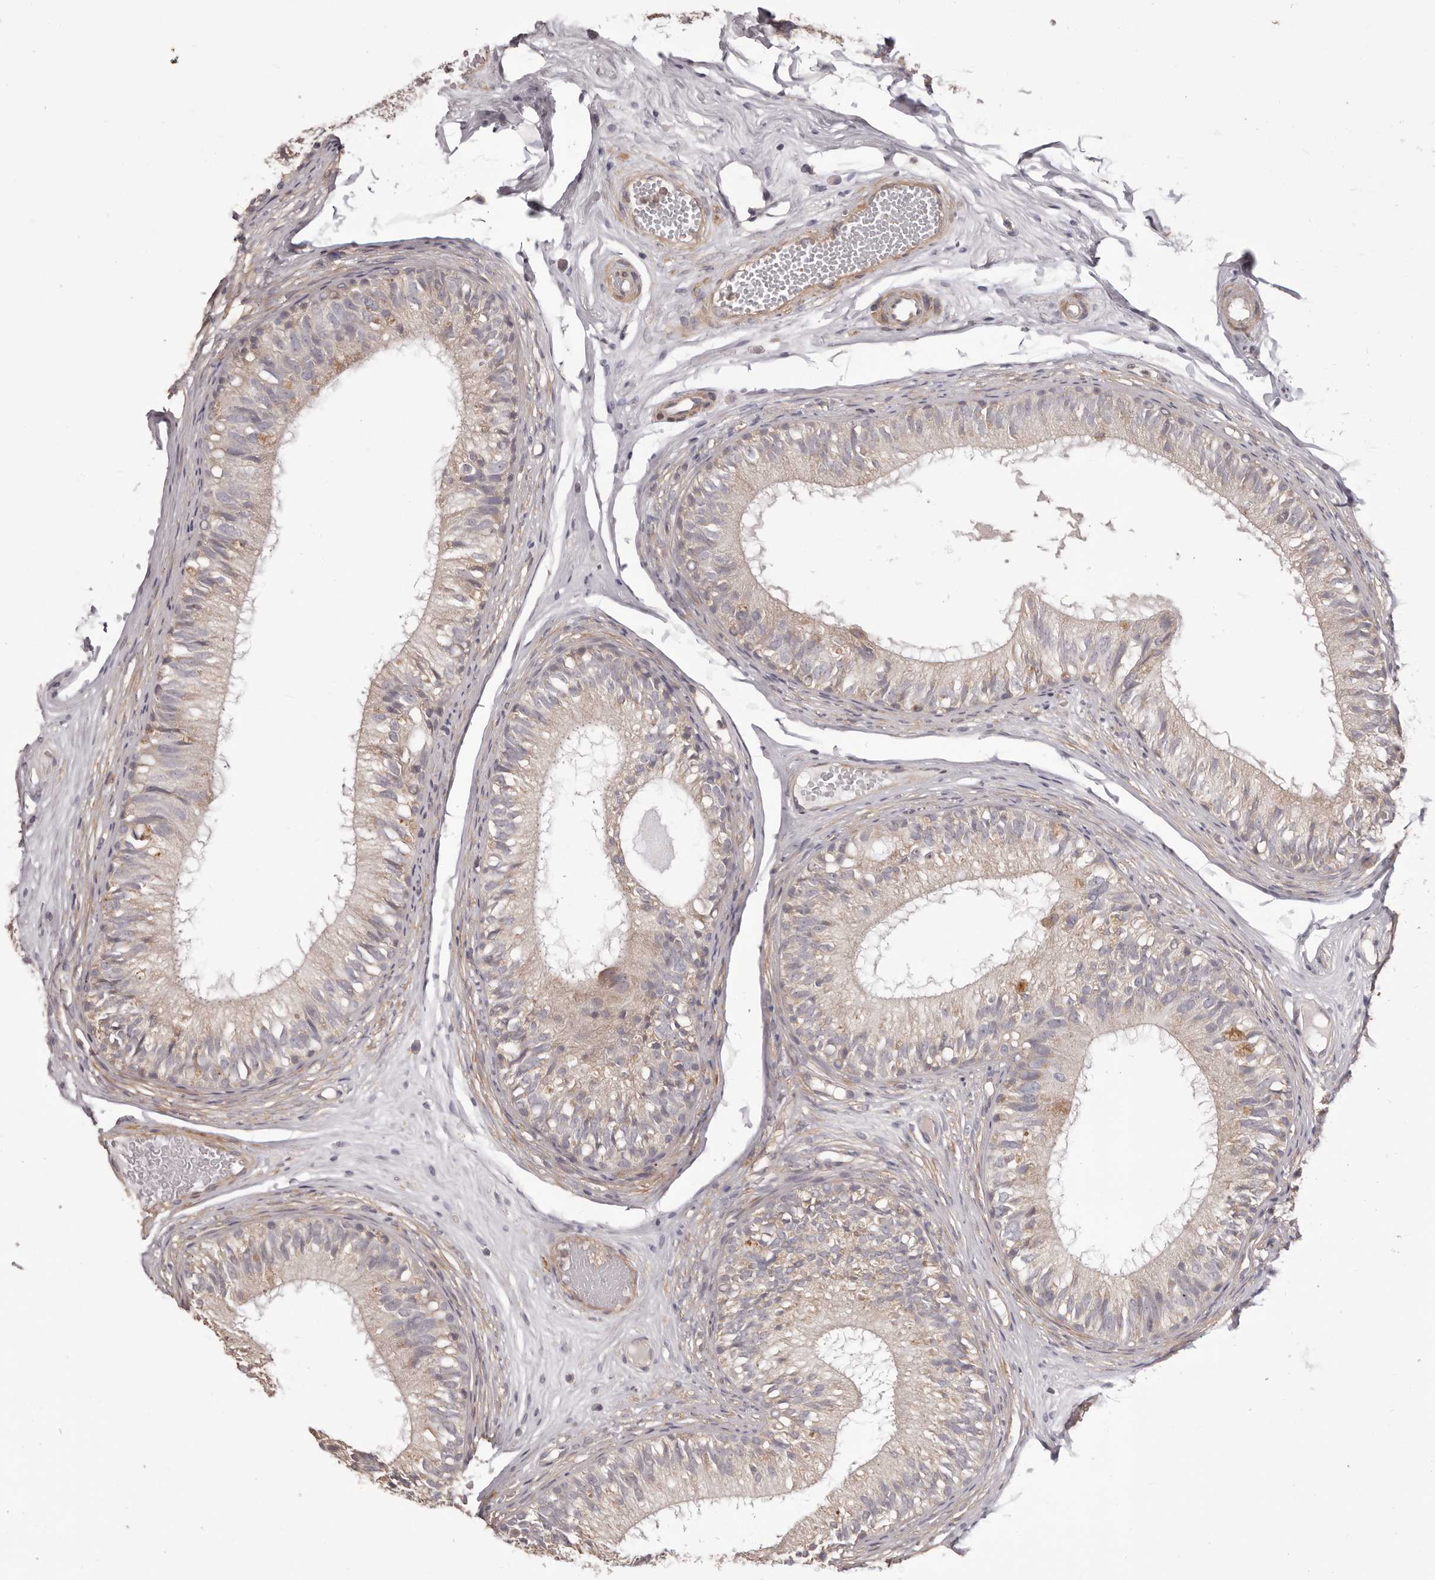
{"staining": {"intensity": "weak", "quantity": ">75%", "location": "cytoplasmic/membranous"}, "tissue": "epididymis", "cell_type": "Glandular cells", "image_type": "normal", "snomed": [{"axis": "morphology", "description": "Normal tissue, NOS"}, {"axis": "morphology", "description": "Seminoma in situ"}, {"axis": "topography", "description": "Testis"}, {"axis": "topography", "description": "Epididymis"}], "caption": "A brown stain shows weak cytoplasmic/membranous staining of a protein in glandular cells of normal epididymis. (DAB = brown stain, brightfield microscopy at high magnification).", "gene": "HRH1", "patient": {"sex": "male", "age": 28}}